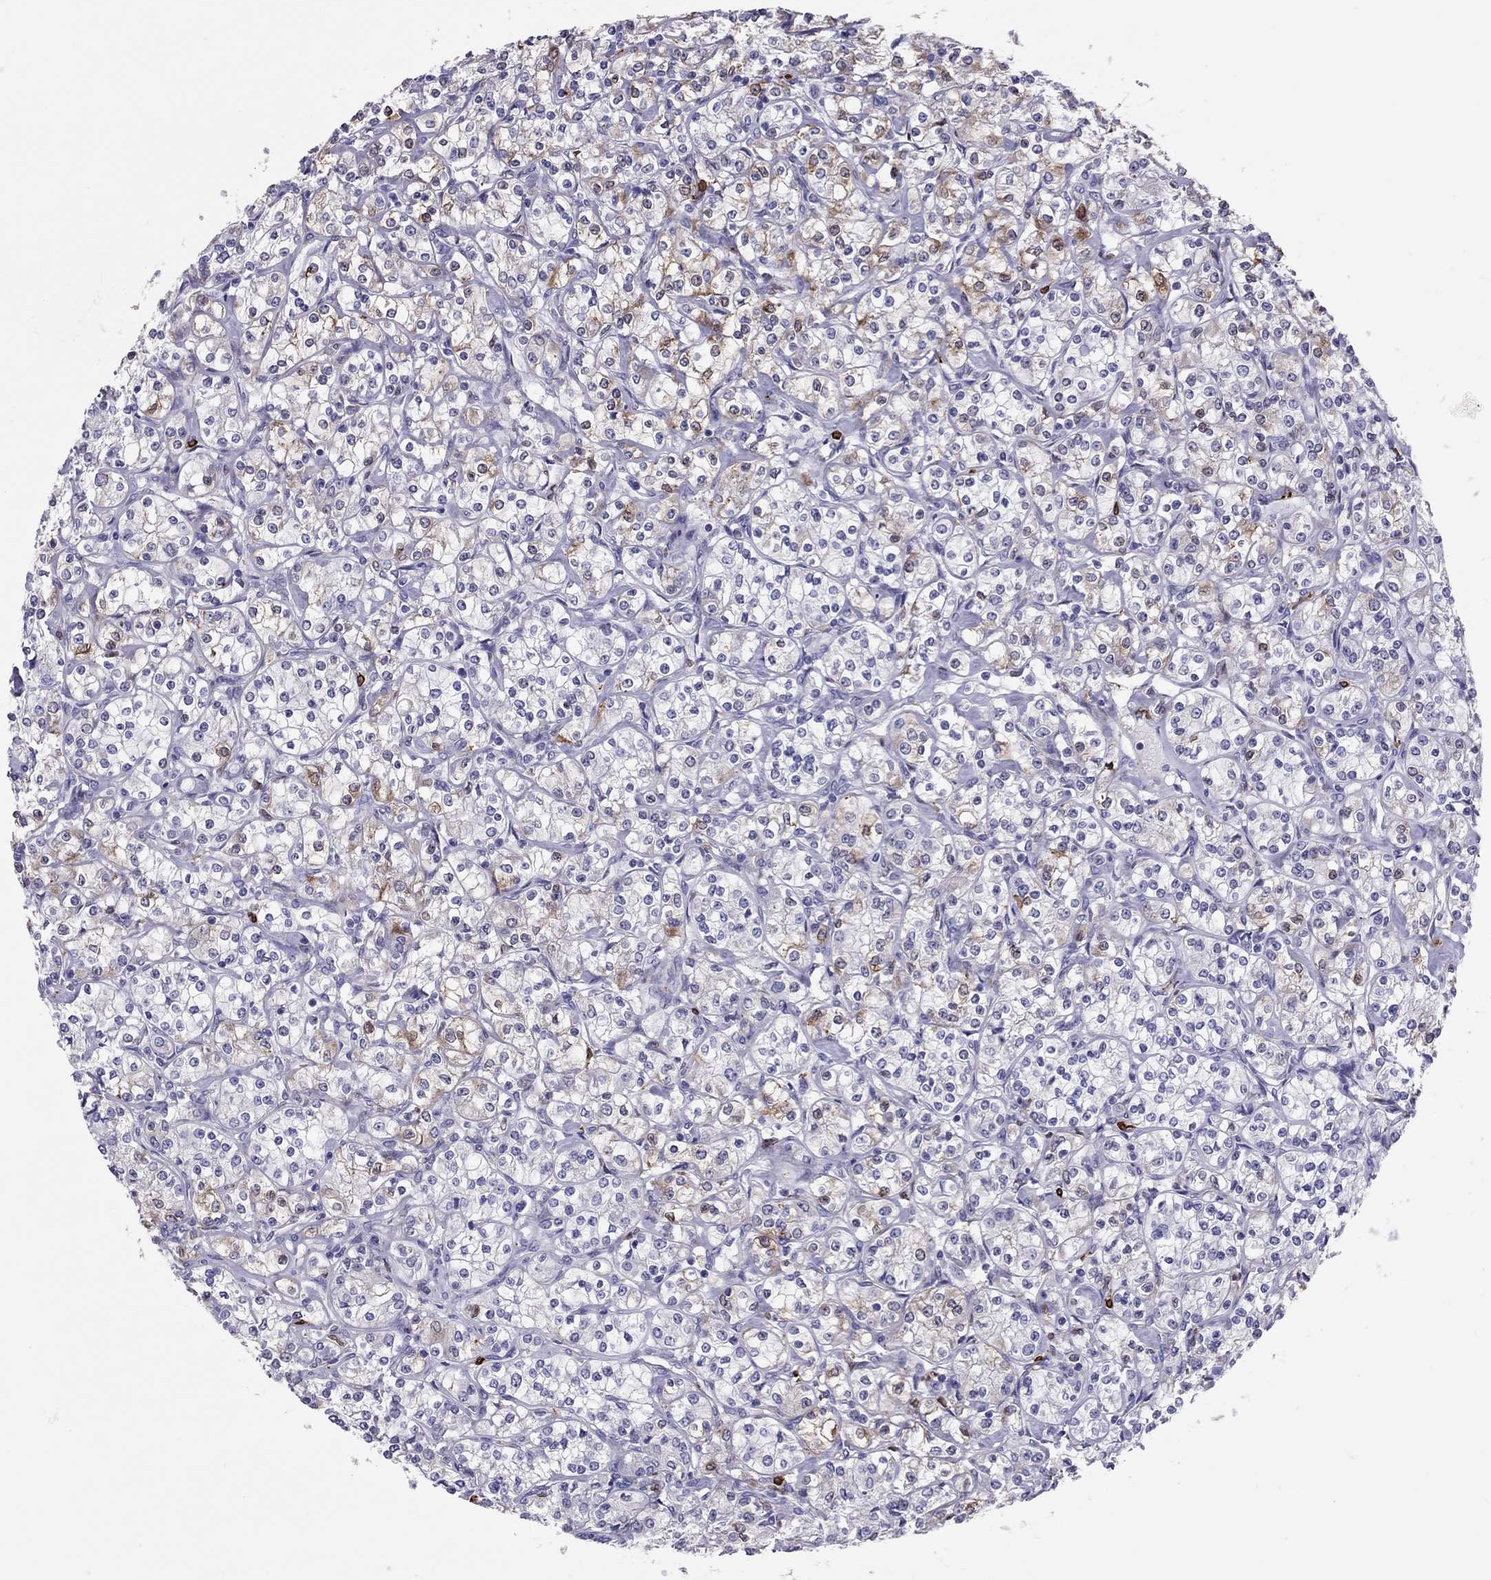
{"staining": {"intensity": "moderate", "quantity": "<25%", "location": "cytoplasmic/membranous"}, "tissue": "renal cancer", "cell_type": "Tumor cells", "image_type": "cancer", "snomed": [{"axis": "morphology", "description": "Adenocarcinoma, NOS"}, {"axis": "topography", "description": "Kidney"}], "caption": "Renal cancer was stained to show a protein in brown. There is low levels of moderate cytoplasmic/membranous expression in approximately <25% of tumor cells. (IHC, brightfield microscopy, high magnification).", "gene": "ADORA2A", "patient": {"sex": "male", "age": 77}}